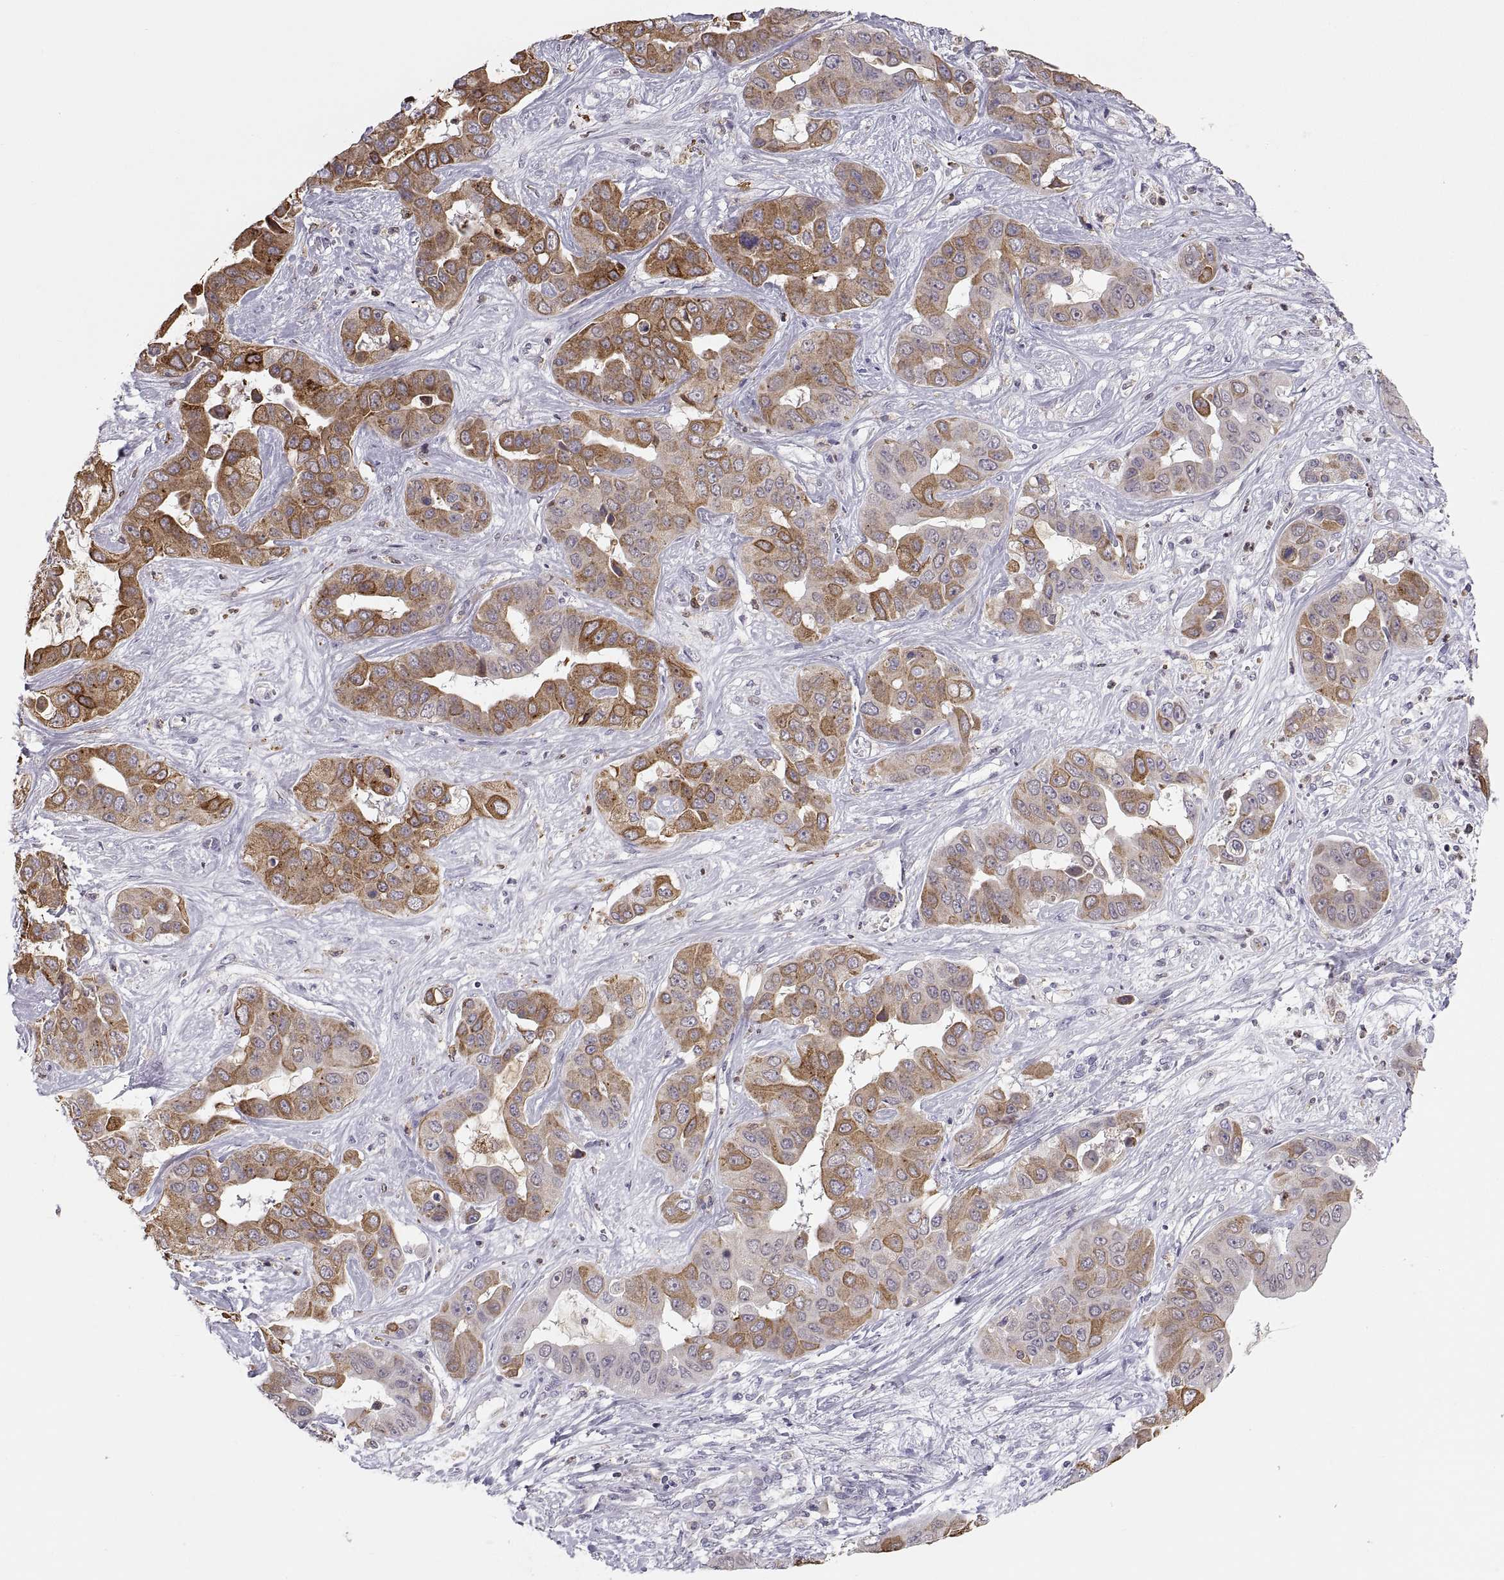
{"staining": {"intensity": "moderate", "quantity": ">75%", "location": "cytoplasmic/membranous"}, "tissue": "liver cancer", "cell_type": "Tumor cells", "image_type": "cancer", "snomed": [{"axis": "morphology", "description": "Cholangiocarcinoma"}, {"axis": "topography", "description": "Liver"}], "caption": "Protein staining of liver cholangiocarcinoma tissue demonstrates moderate cytoplasmic/membranous staining in approximately >75% of tumor cells.", "gene": "ERO1A", "patient": {"sex": "female", "age": 52}}